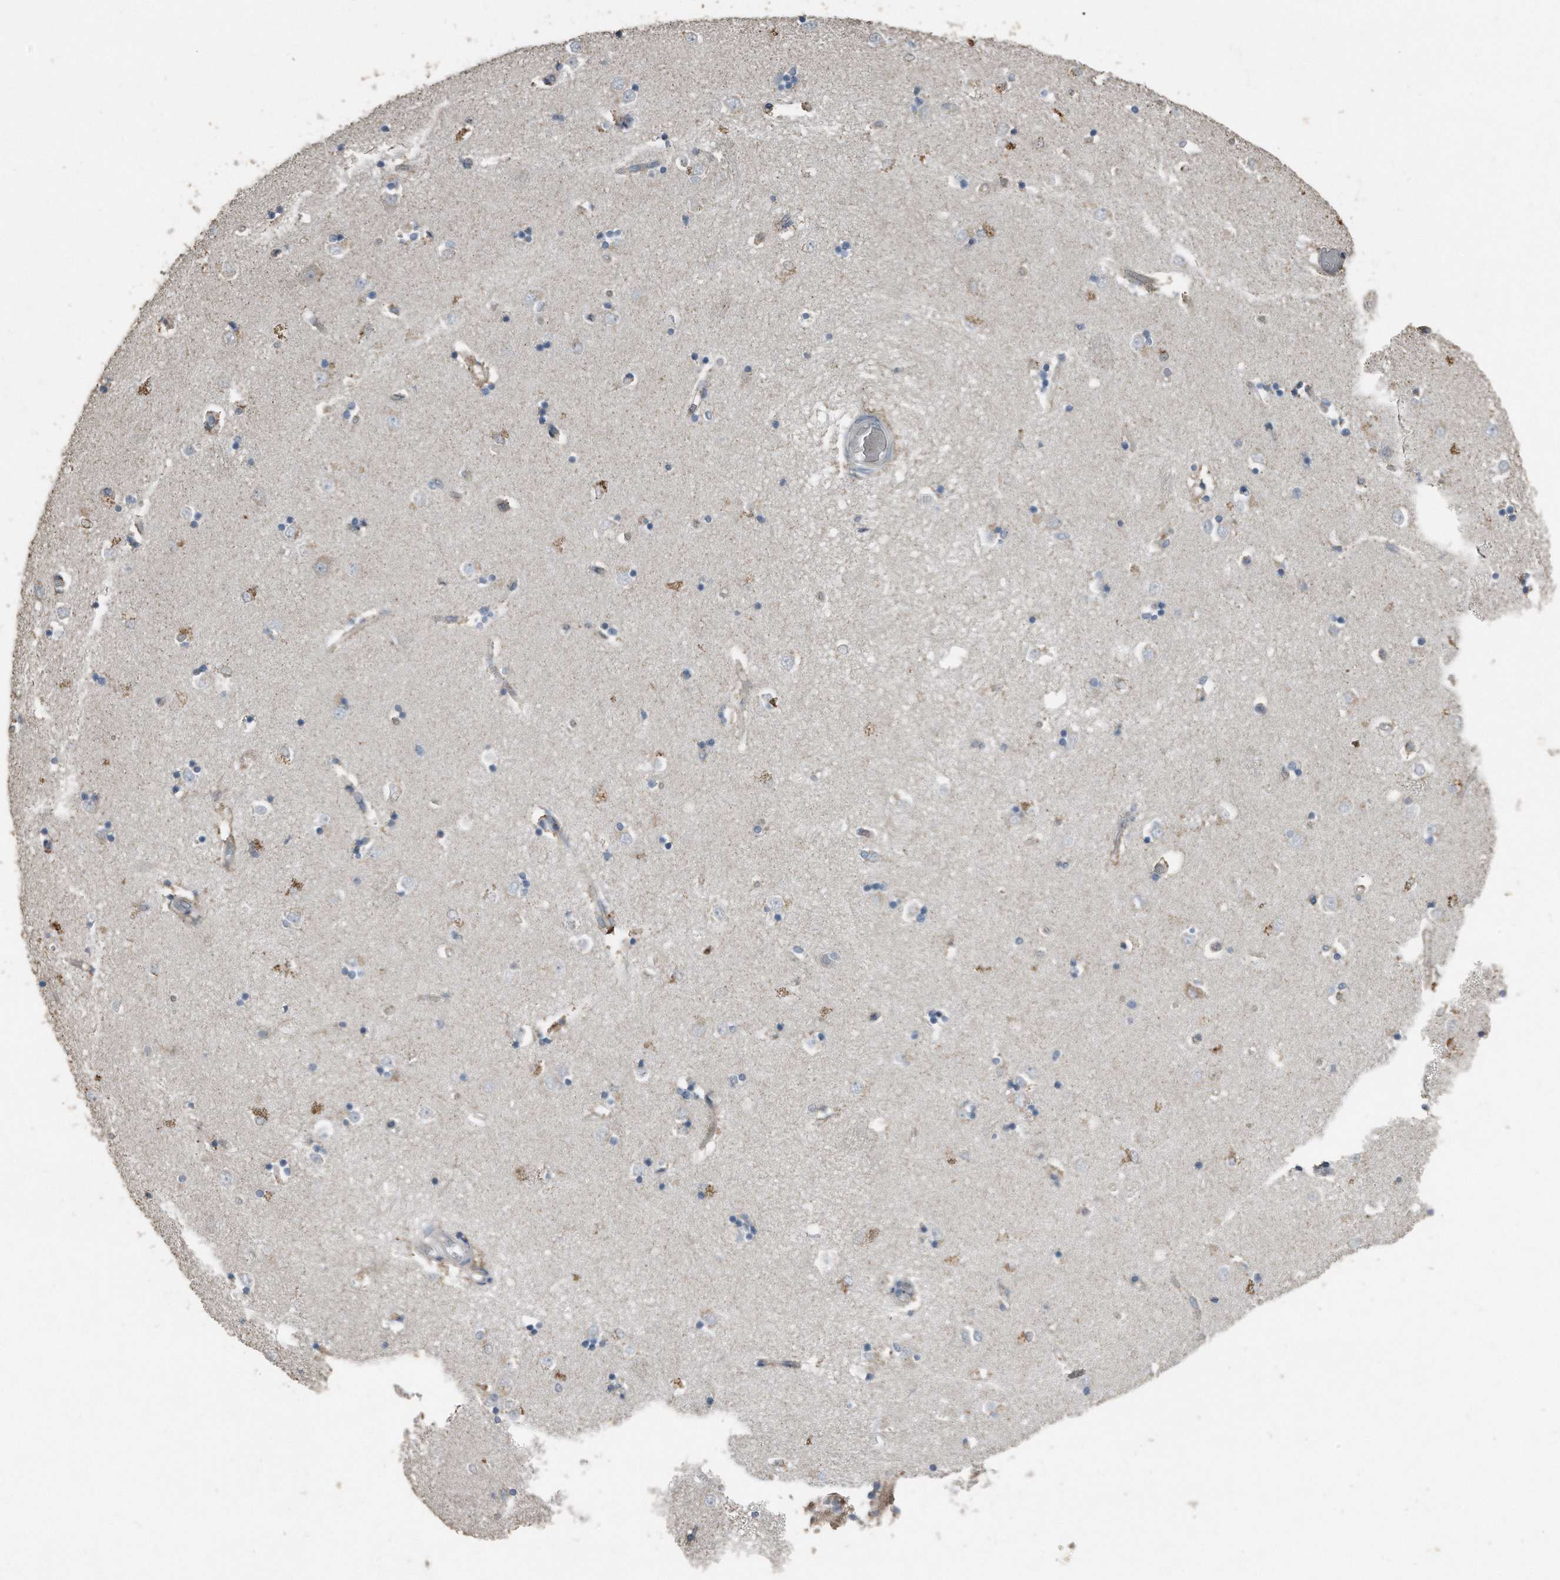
{"staining": {"intensity": "moderate", "quantity": "<25%", "location": "cytoplasmic/membranous"}, "tissue": "caudate", "cell_type": "Glial cells", "image_type": "normal", "snomed": [{"axis": "morphology", "description": "Normal tissue, NOS"}, {"axis": "topography", "description": "Lateral ventricle wall"}], "caption": "Protein expression analysis of benign caudate exhibits moderate cytoplasmic/membranous staining in about <25% of glial cells. (Stains: DAB (3,3'-diaminobenzidine) in brown, nuclei in blue, Microscopy: brightfield microscopy at high magnification).", "gene": "C9", "patient": {"sex": "male", "age": 45}}